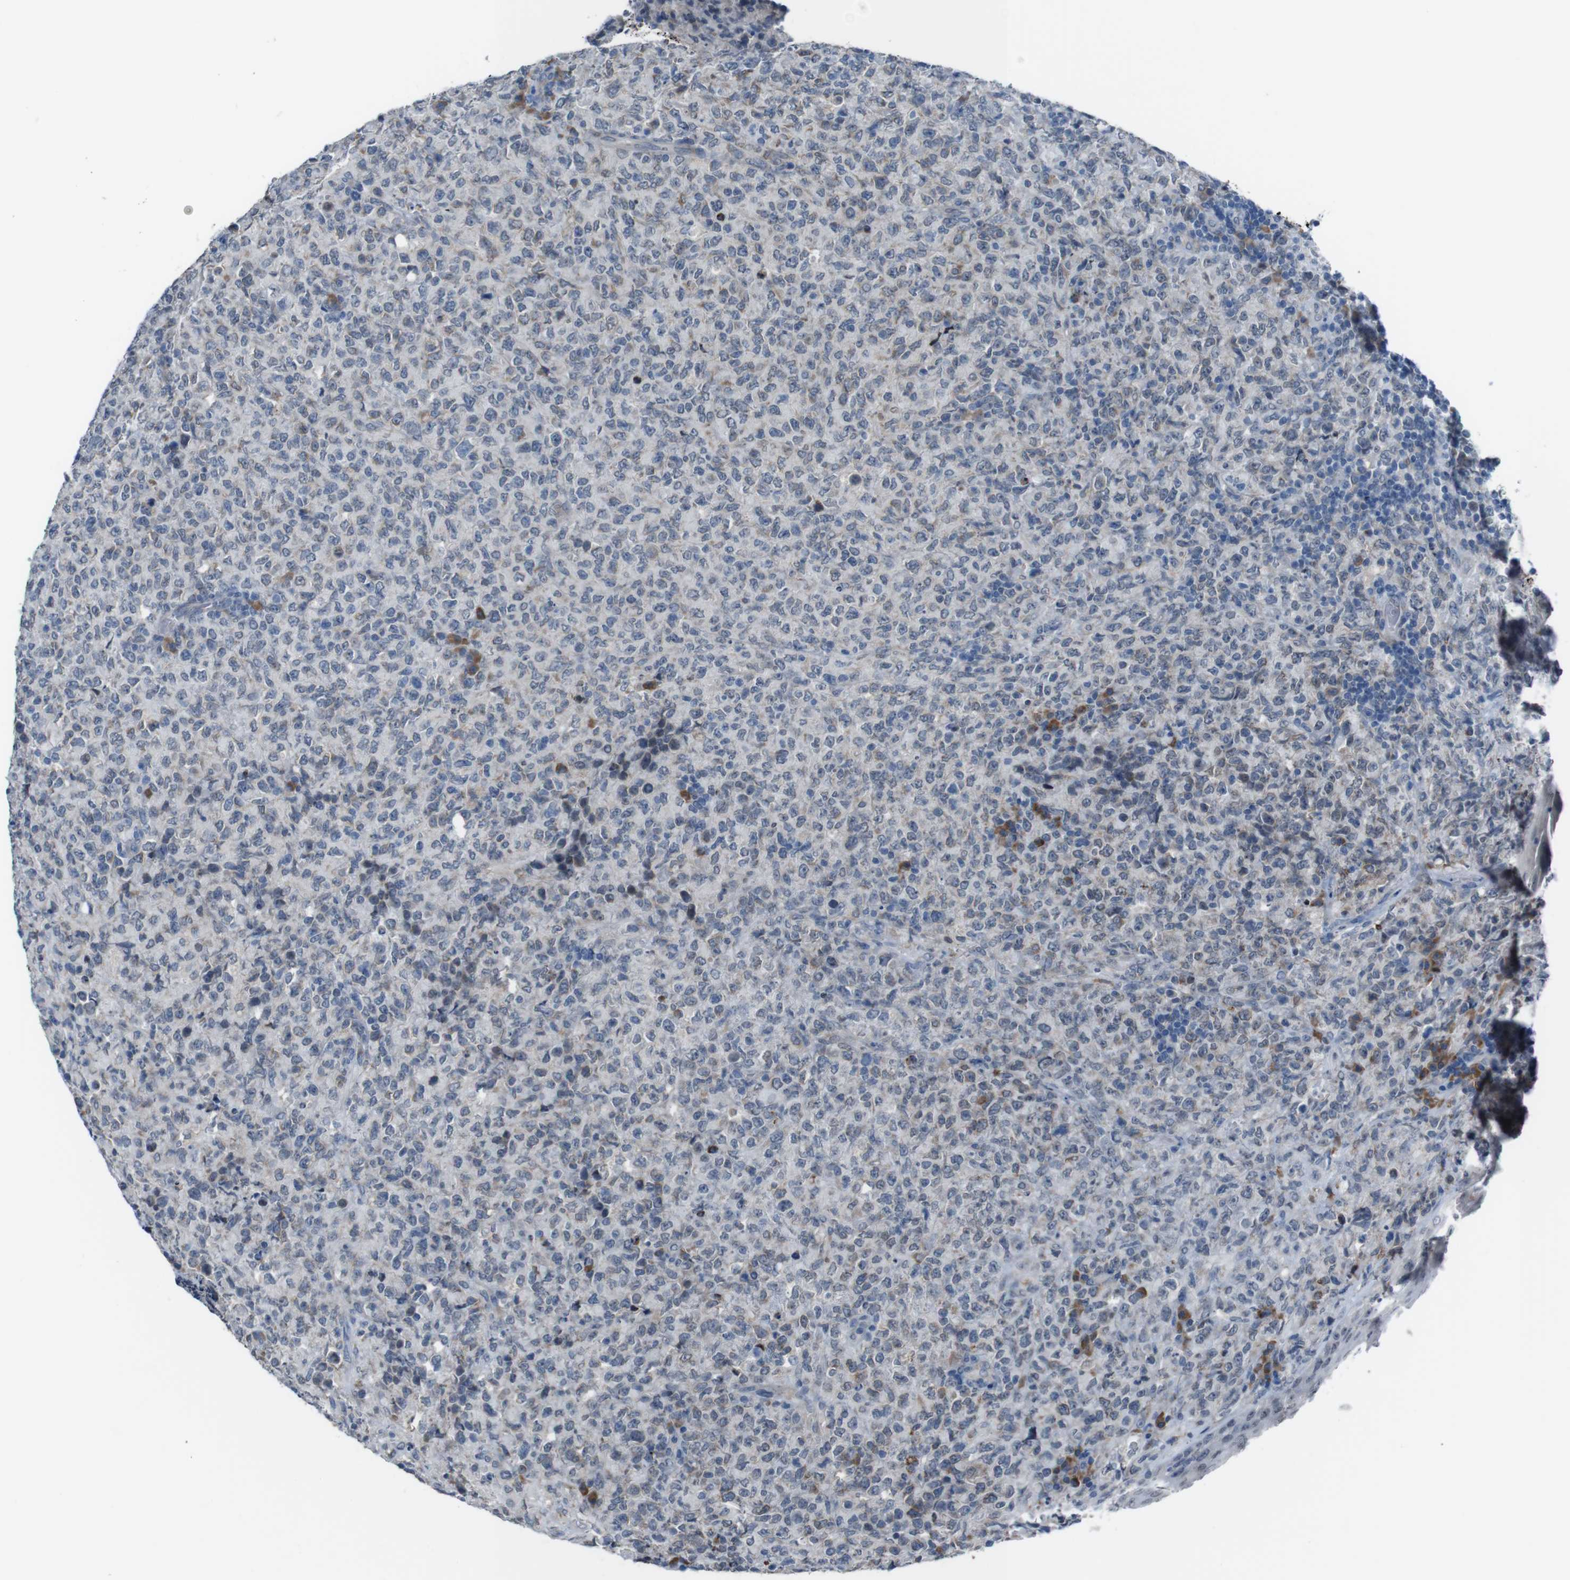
{"staining": {"intensity": "negative", "quantity": "none", "location": "none"}, "tissue": "lymphoma", "cell_type": "Tumor cells", "image_type": "cancer", "snomed": [{"axis": "morphology", "description": "Malignant lymphoma, non-Hodgkin's type, High grade"}, {"axis": "topography", "description": "Tonsil"}], "caption": "Protein analysis of high-grade malignant lymphoma, non-Hodgkin's type shows no significant staining in tumor cells. Brightfield microscopy of immunohistochemistry stained with DAB (brown) and hematoxylin (blue), captured at high magnification.", "gene": "CDH22", "patient": {"sex": "female", "age": 36}}